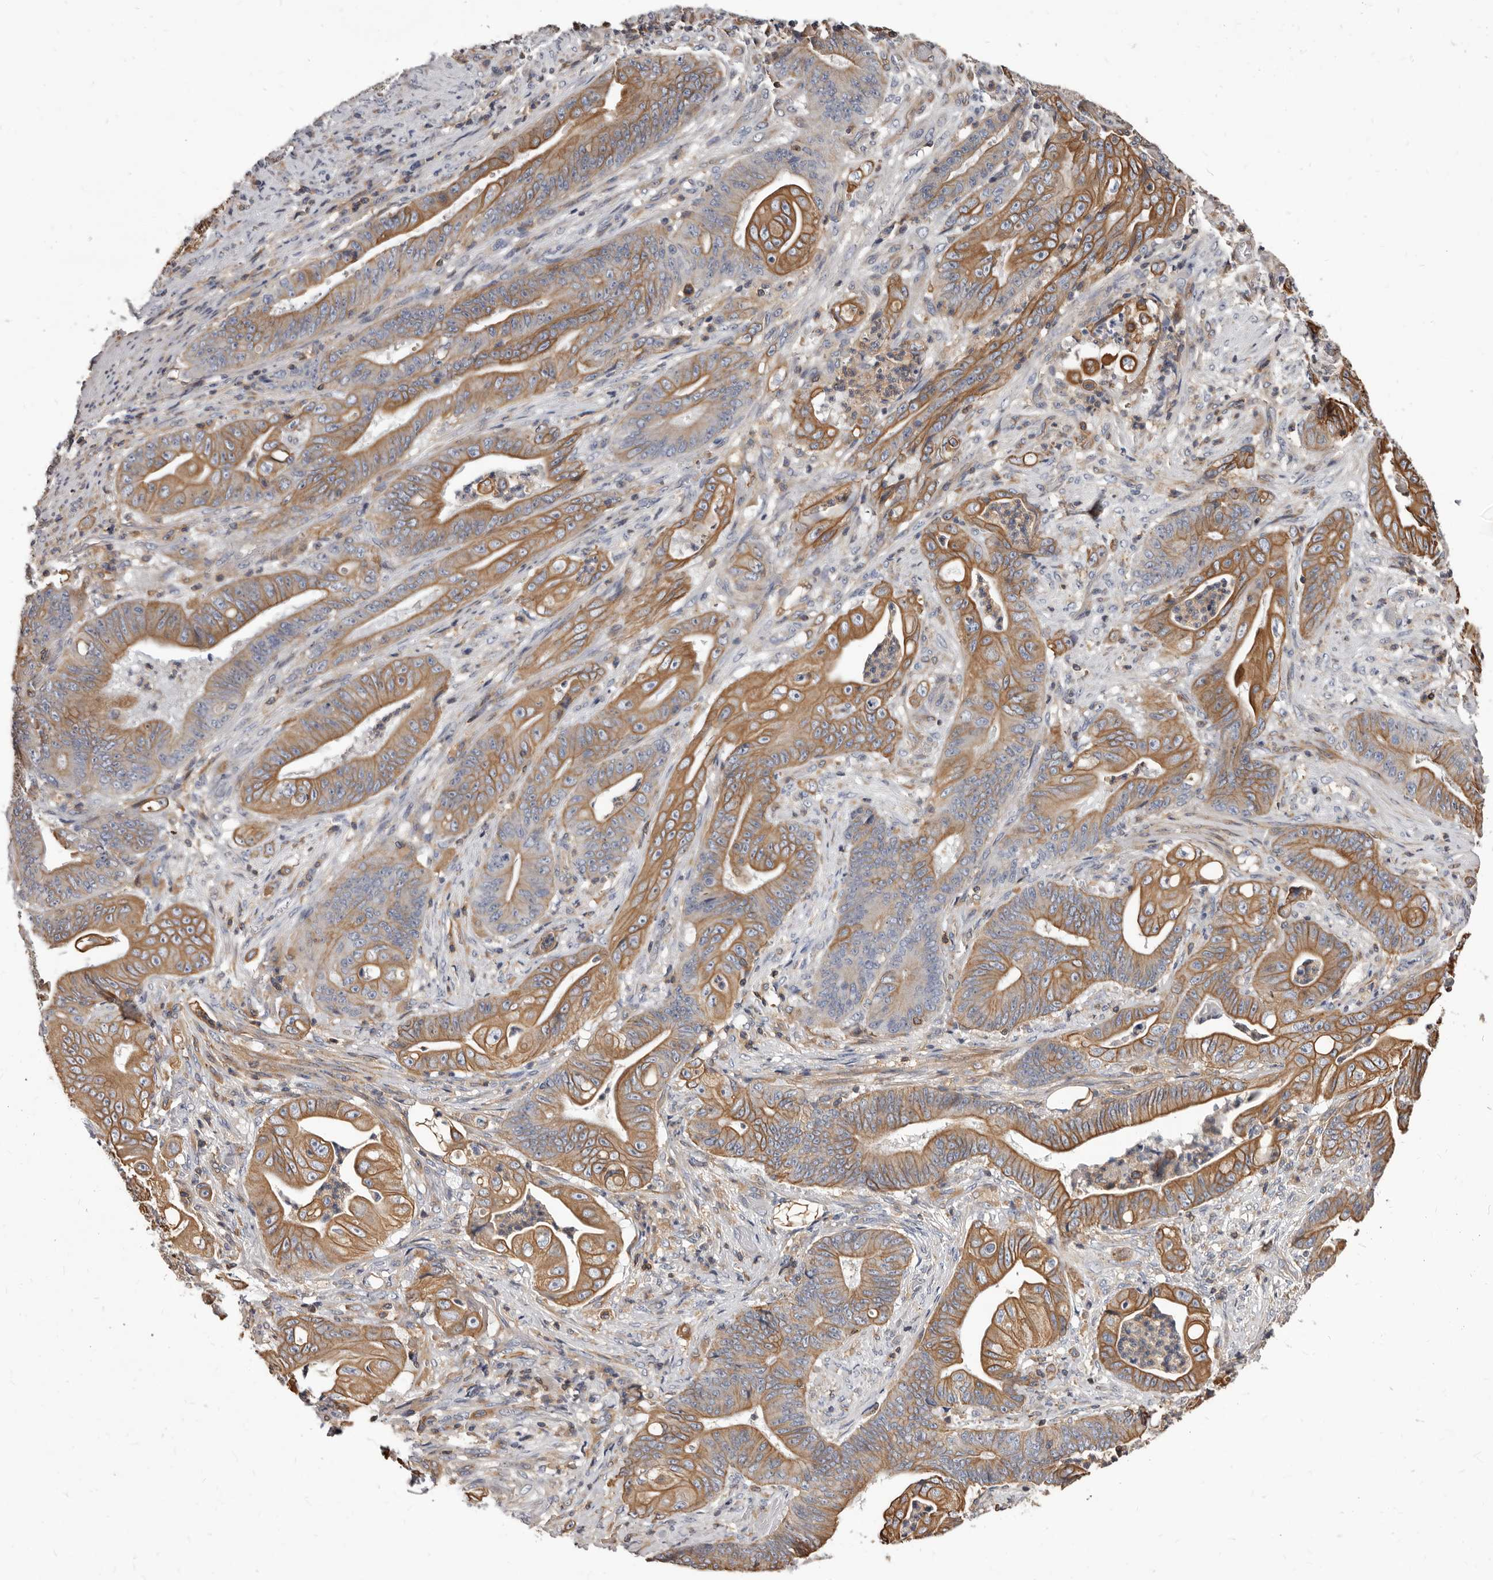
{"staining": {"intensity": "moderate", "quantity": "25%-75%", "location": "cytoplasmic/membranous"}, "tissue": "stomach cancer", "cell_type": "Tumor cells", "image_type": "cancer", "snomed": [{"axis": "morphology", "description": "Adenocarcinoma, NOS"}, {"axis": "topography", "description": "Stomach"}], "caption": "A medium amount of moderate cytoplasmic/membranous positivity is identified in approximately 25%-75% of tumor cells in stomach adenocarcinoma tissue.", "gene": "NIBAN1", "patient": {"sex": "female", "age": 73}}